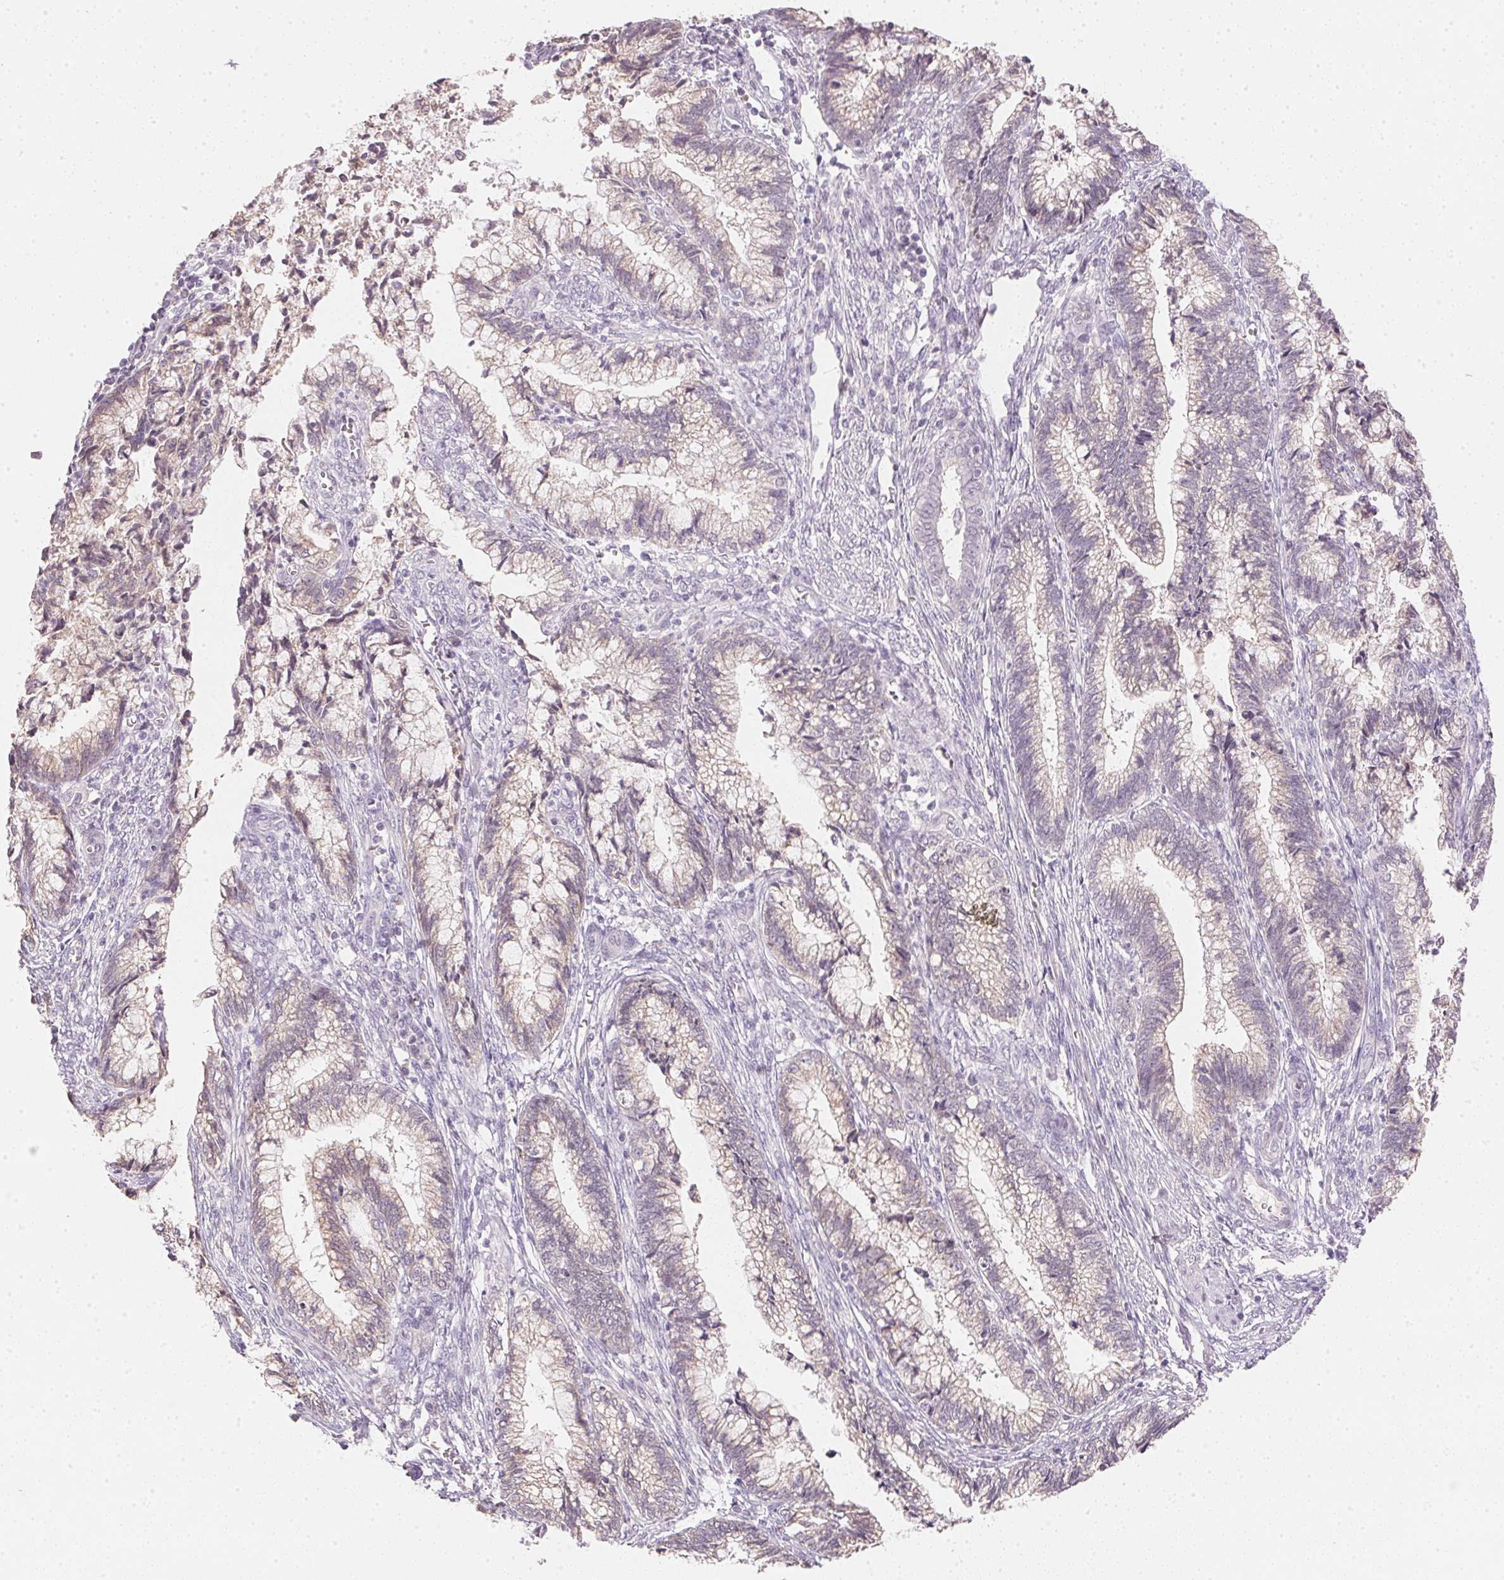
{"staining": {"intensity": "weak", "quantity": "<25%", "location": "cytoplasmic/membranous"}, "tissue": "cervical cancer", "cell_type": "Tumor cells", "image_type": "cancer", "snomed": [{"axis": "morphology", "description": "Adenocarcinoma, NOS"}, {"axis": "topography", "description": "Cervix"}], "caption": "DAB immunohistochemical staining of human adenocarcinoma (cervical) reveals no significant expression in tumor cells.", "gene": "DHCR24", "patient": {"sex": "female", "age": 44}}